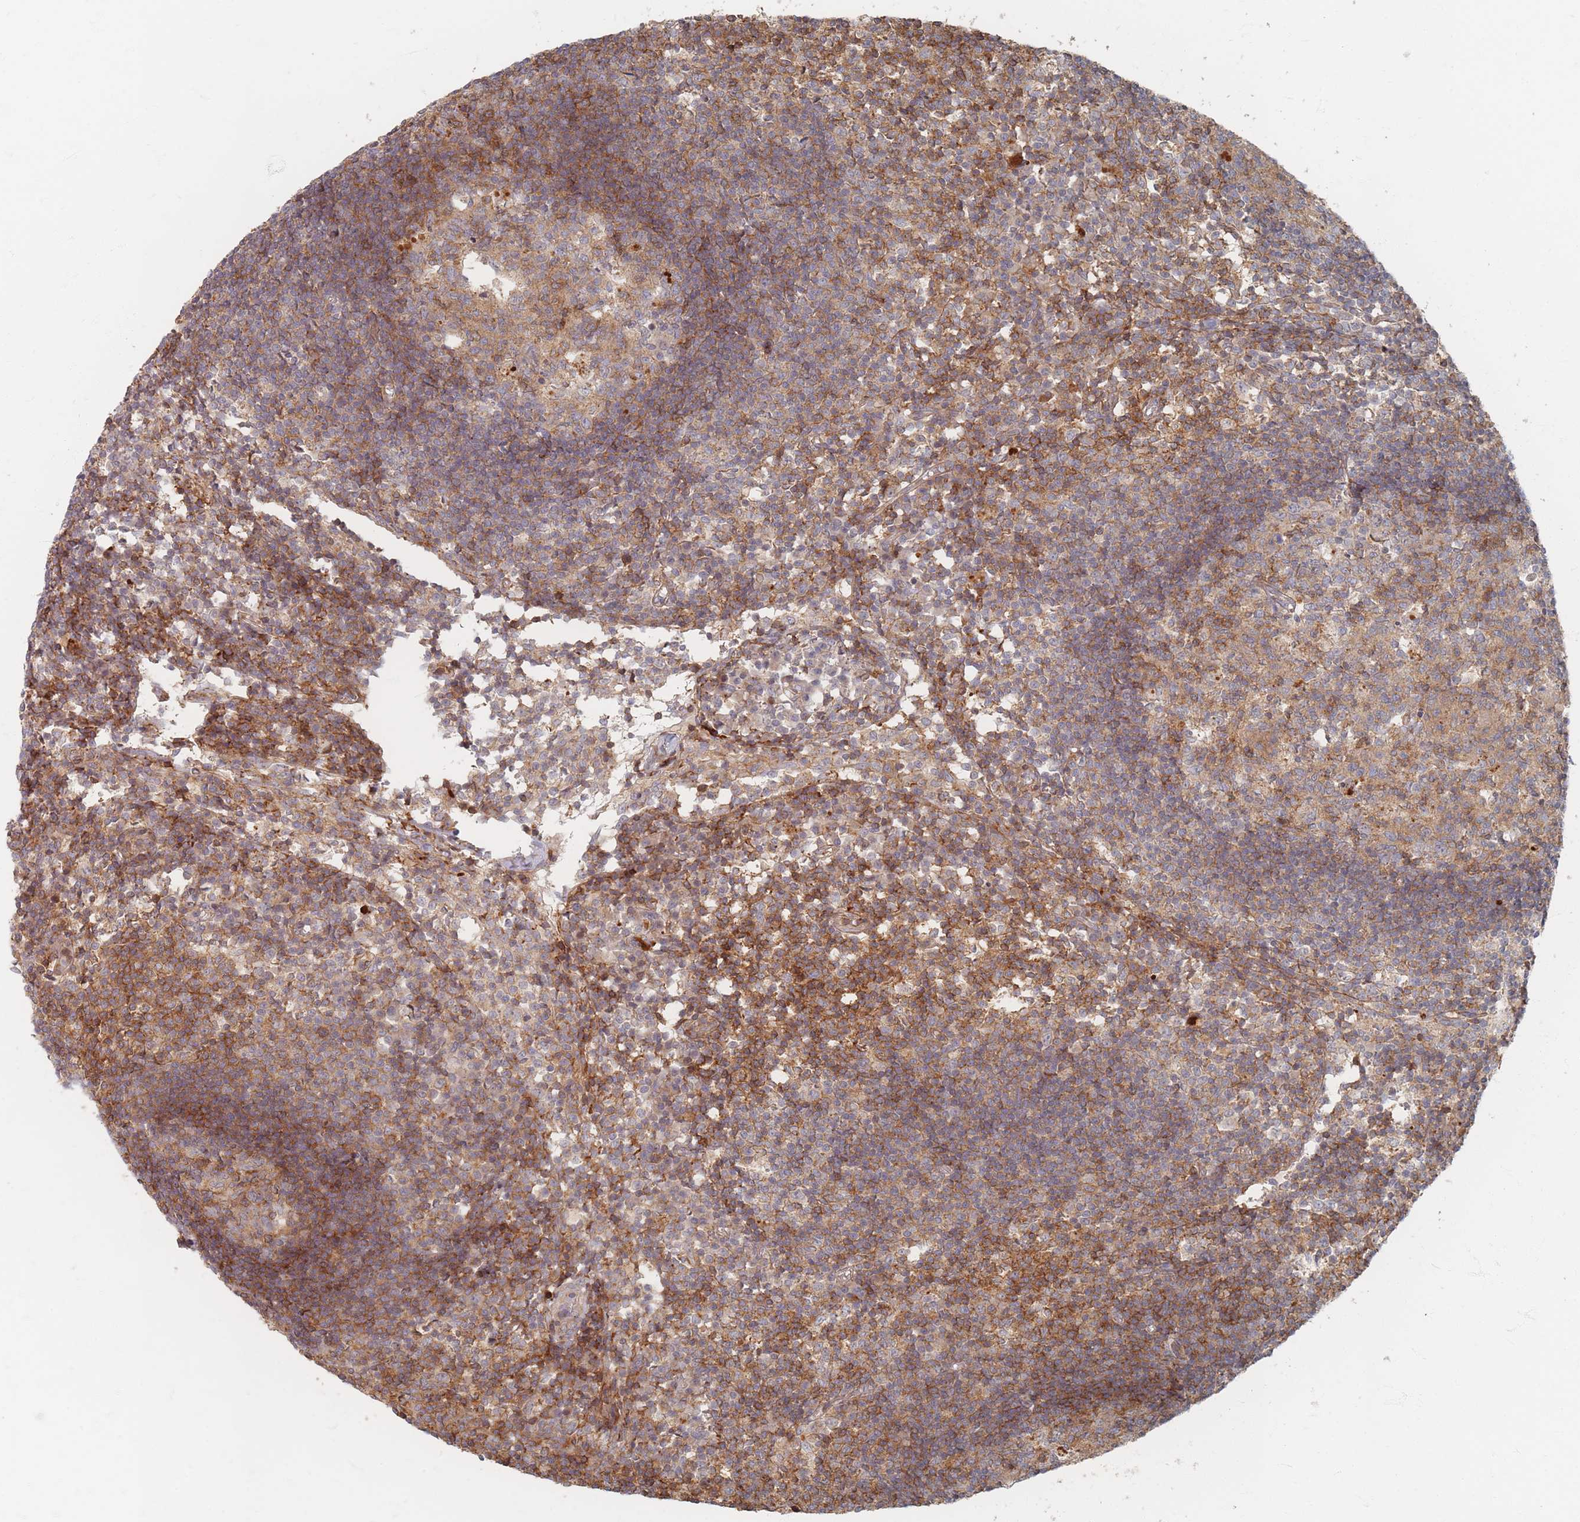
{"staining": {"intensity": "moderate", "quantity": "25%-75%", "location": "cytoplasmic/membranous"}, "tissue": "lymph node", "cell_type": "Germinal center cells", "image_type": "normal", "snomed": [{"axis": "morphology", "description": "Normal tissue, NOS"}, {"axis": "topography", "description": "Lymph node"}], "caption": "Protein staining of benign lymph node exhibits moderate cytoplasmic/membranous staining in approximately 25%-75% of germinal center cells.", "gene": "ZKSCAN7", "patient": {"sex": "female", "age": 55}}